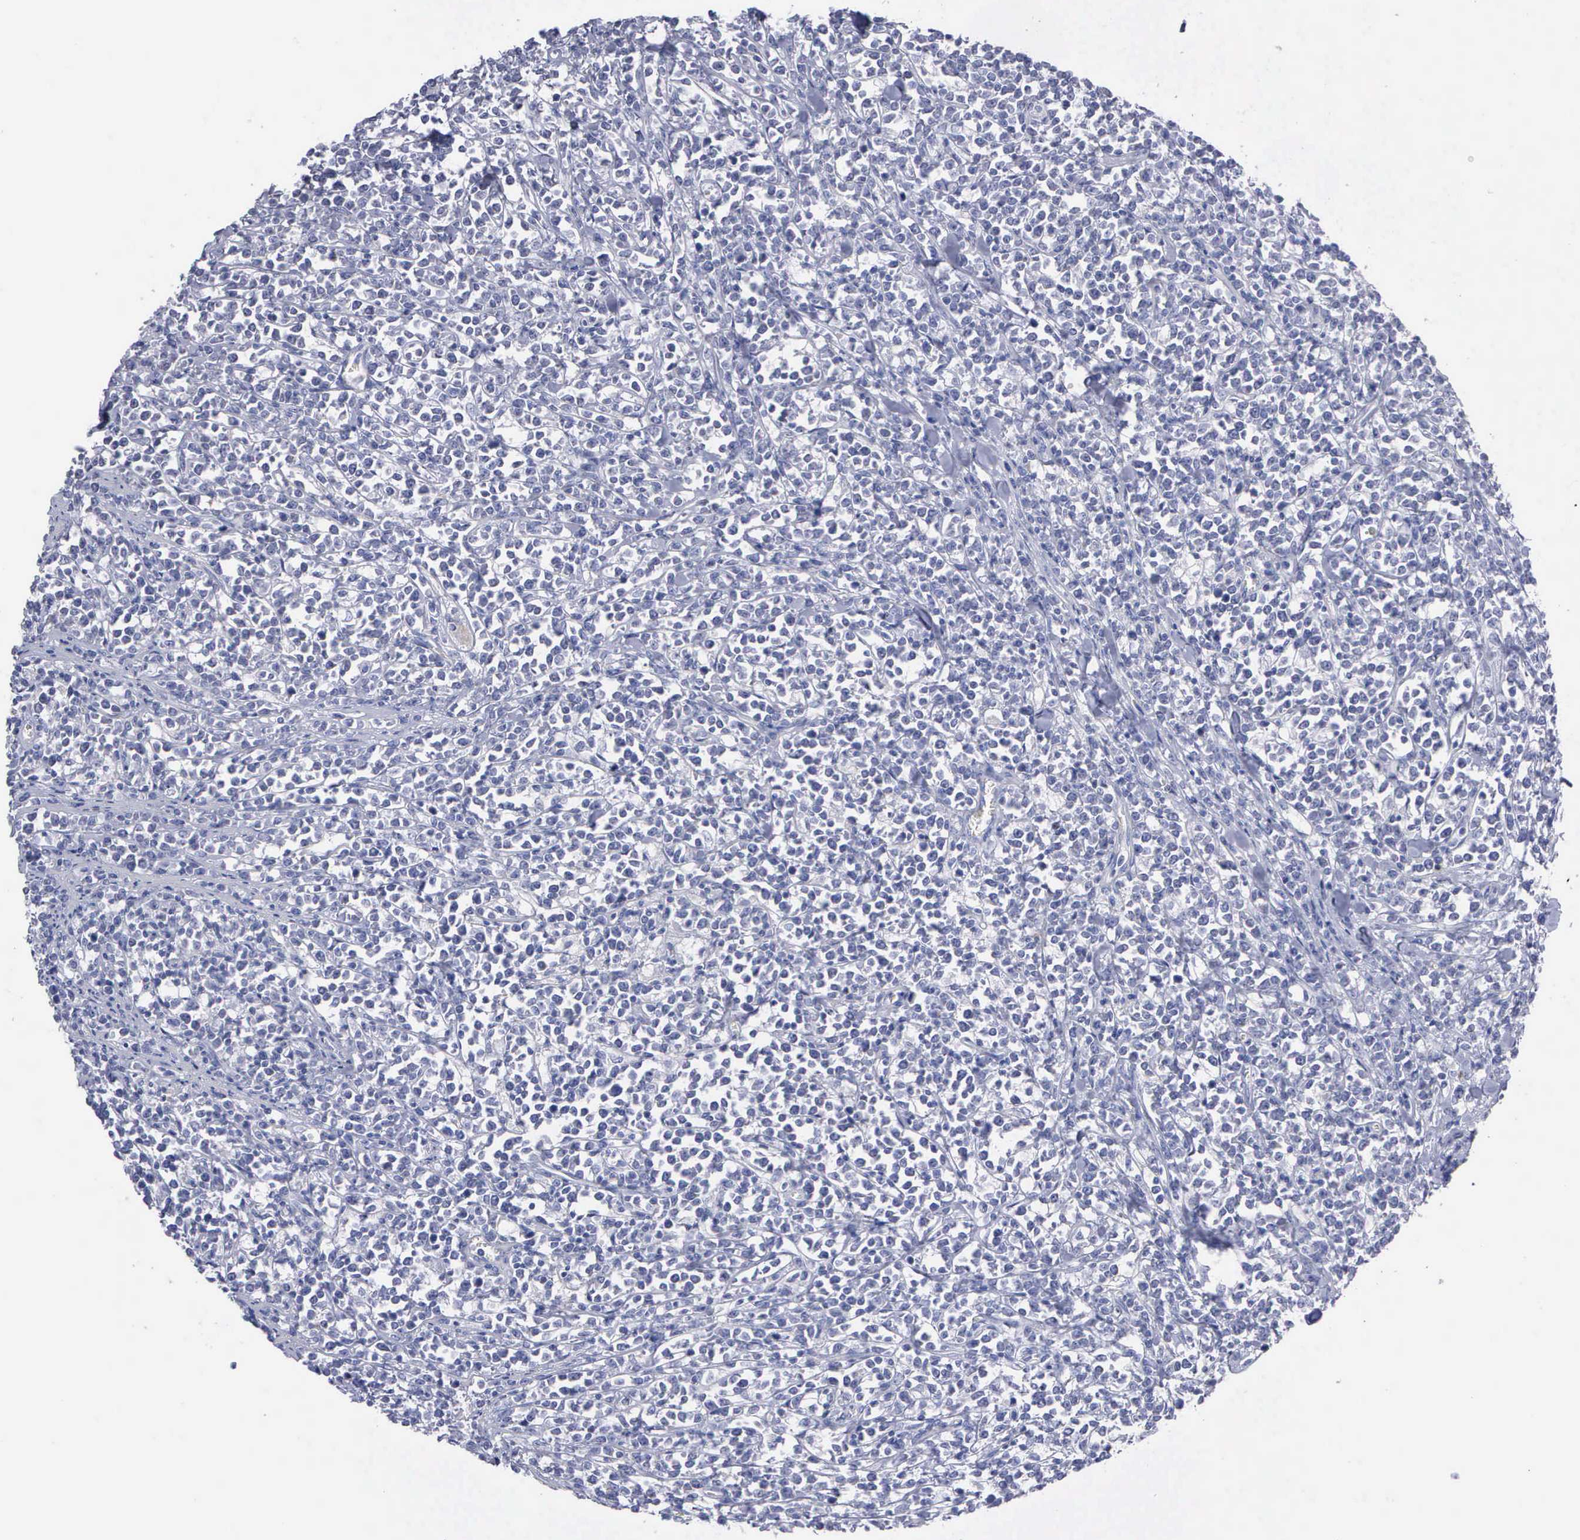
{"staining": {"intensity": "negative", "quantity": "none", "location": "none"}, "tissue": "lymphoma", "cell_type": "Tumor cells", "image_type": "cancer", "snomed": [{"axis": "morphology", "description": "Malignant lymphoma, non-Hodgkin's type, High grade"}, {"axis": "topography", "description": "Small intestine"}, {"axis": "topography", "description": "Colon"}], "caption": "Immunohistochemistry of human high-grade malignant lymphoma, non-Hodgkin's type displays no staining in tumor cells.", "gene": "APOOL", "patient": {"sex": "male", "age": 8}}